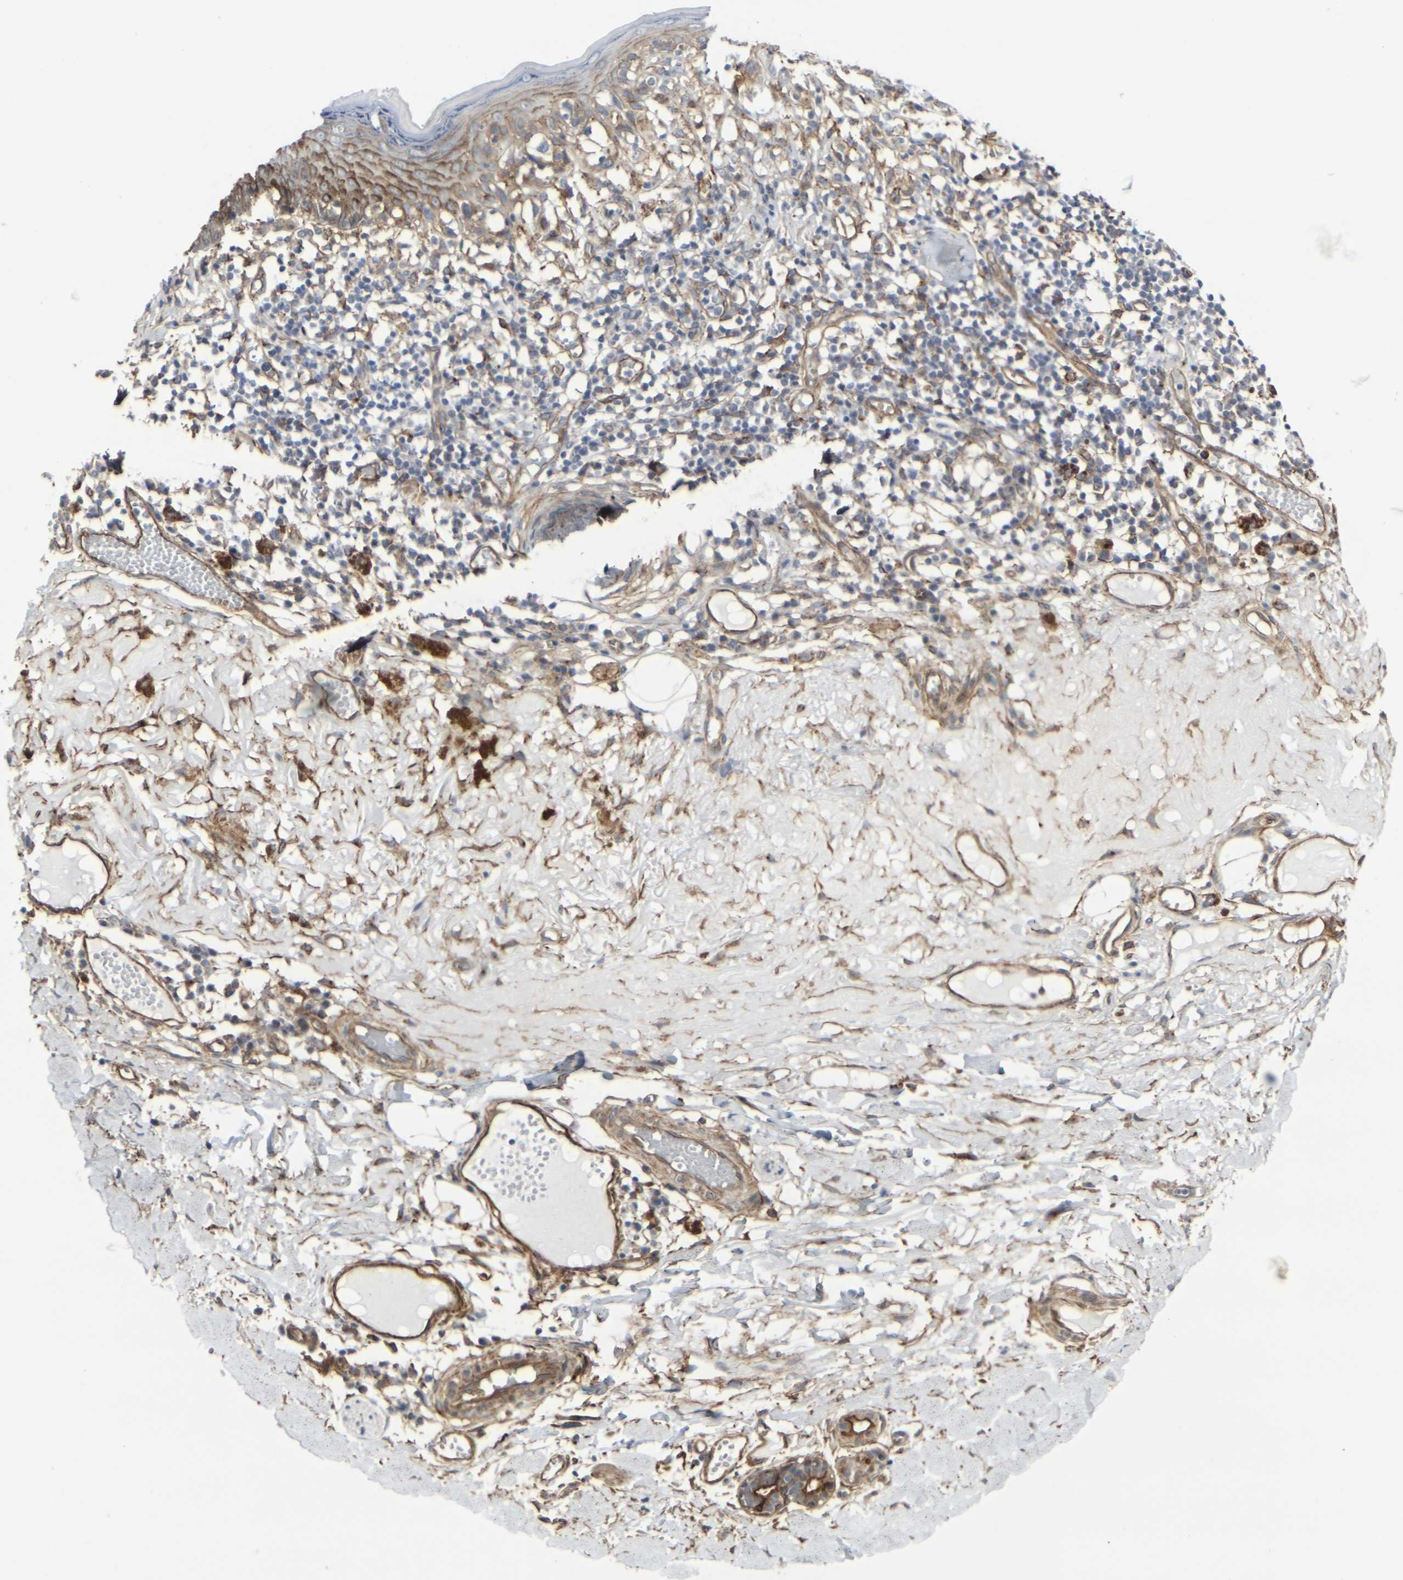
{"staining": {"intensity": "moderate", "quantity": "<25%", "location": "cytoplasmic/membranous"}, "tissue": "melanoma", "cell_type": "Tumor cells", "image_type": "cancer", "snomed": [{"axis": "morphology", "description": "Malignant melanoma in situ"}, {"axis": "morphology", "description": "Malignant melanoma, NOS"}, {"axis": "topography", "description": "Skin"}], "caption": "A brown stain highlights moderate cytoplasmic/membranous expression of a protein in human melanoma tumor cells.", "gene": "MYOF", "patient": {"sex": "female", "age": 88}}